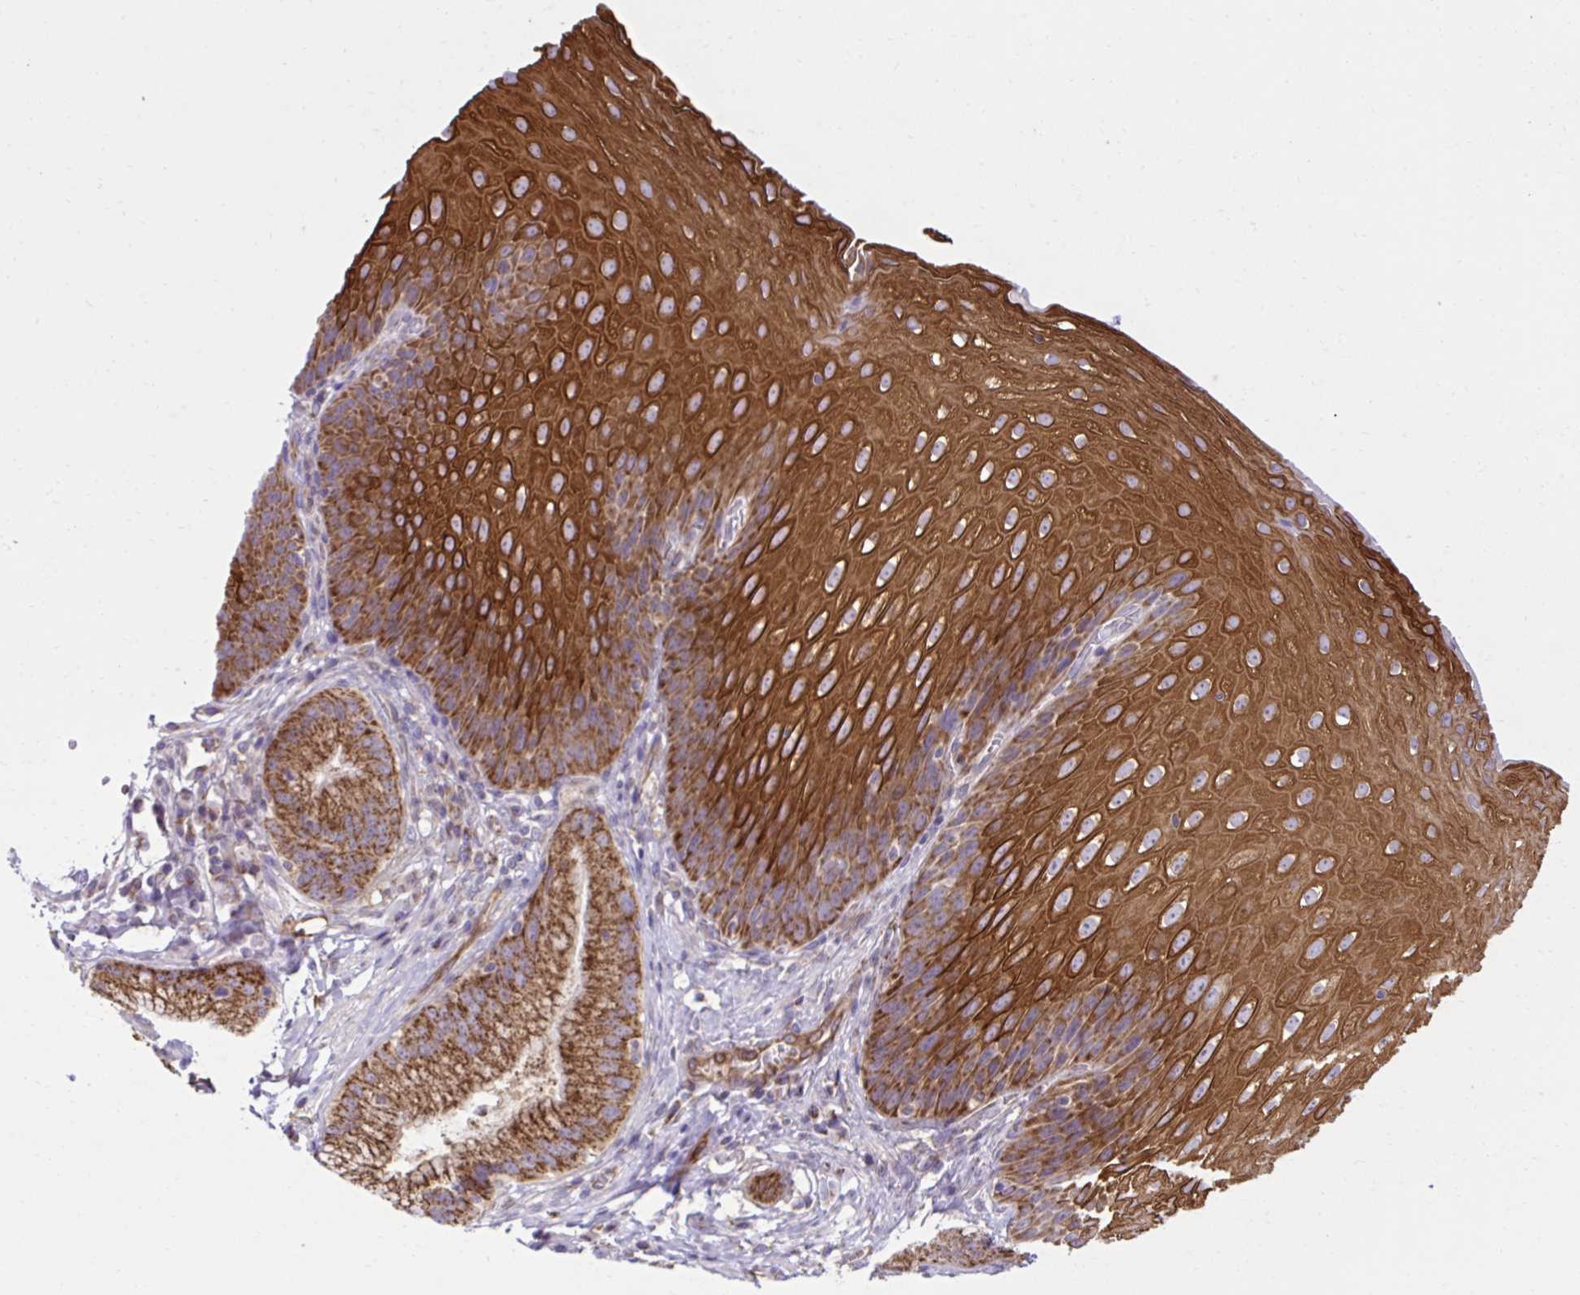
{"staining": {"intensity": "strong", "quantity": ">75%", "location": "cytoplasmic/membranous"}, "tissue": "esophagus", "cell_type": "Squamous epithelial cells", "image_type": "normal", "snomed": [{"axis": "morphology", "description": "Normal tissue, NOS"}, {"axis": "topography", "description": "Esophagus"}], "caption": "Squamous epithelial cells show strong cytoplasmic/membranous positivity in about >75% of cells in normal esophagus. The staining was performed using DAB, with brown indicating positive protein expression. Nuclei are stained blue with hematoxylin.", "gene": "LIMS1", "patient": {"sex": "female", "age": 61}}